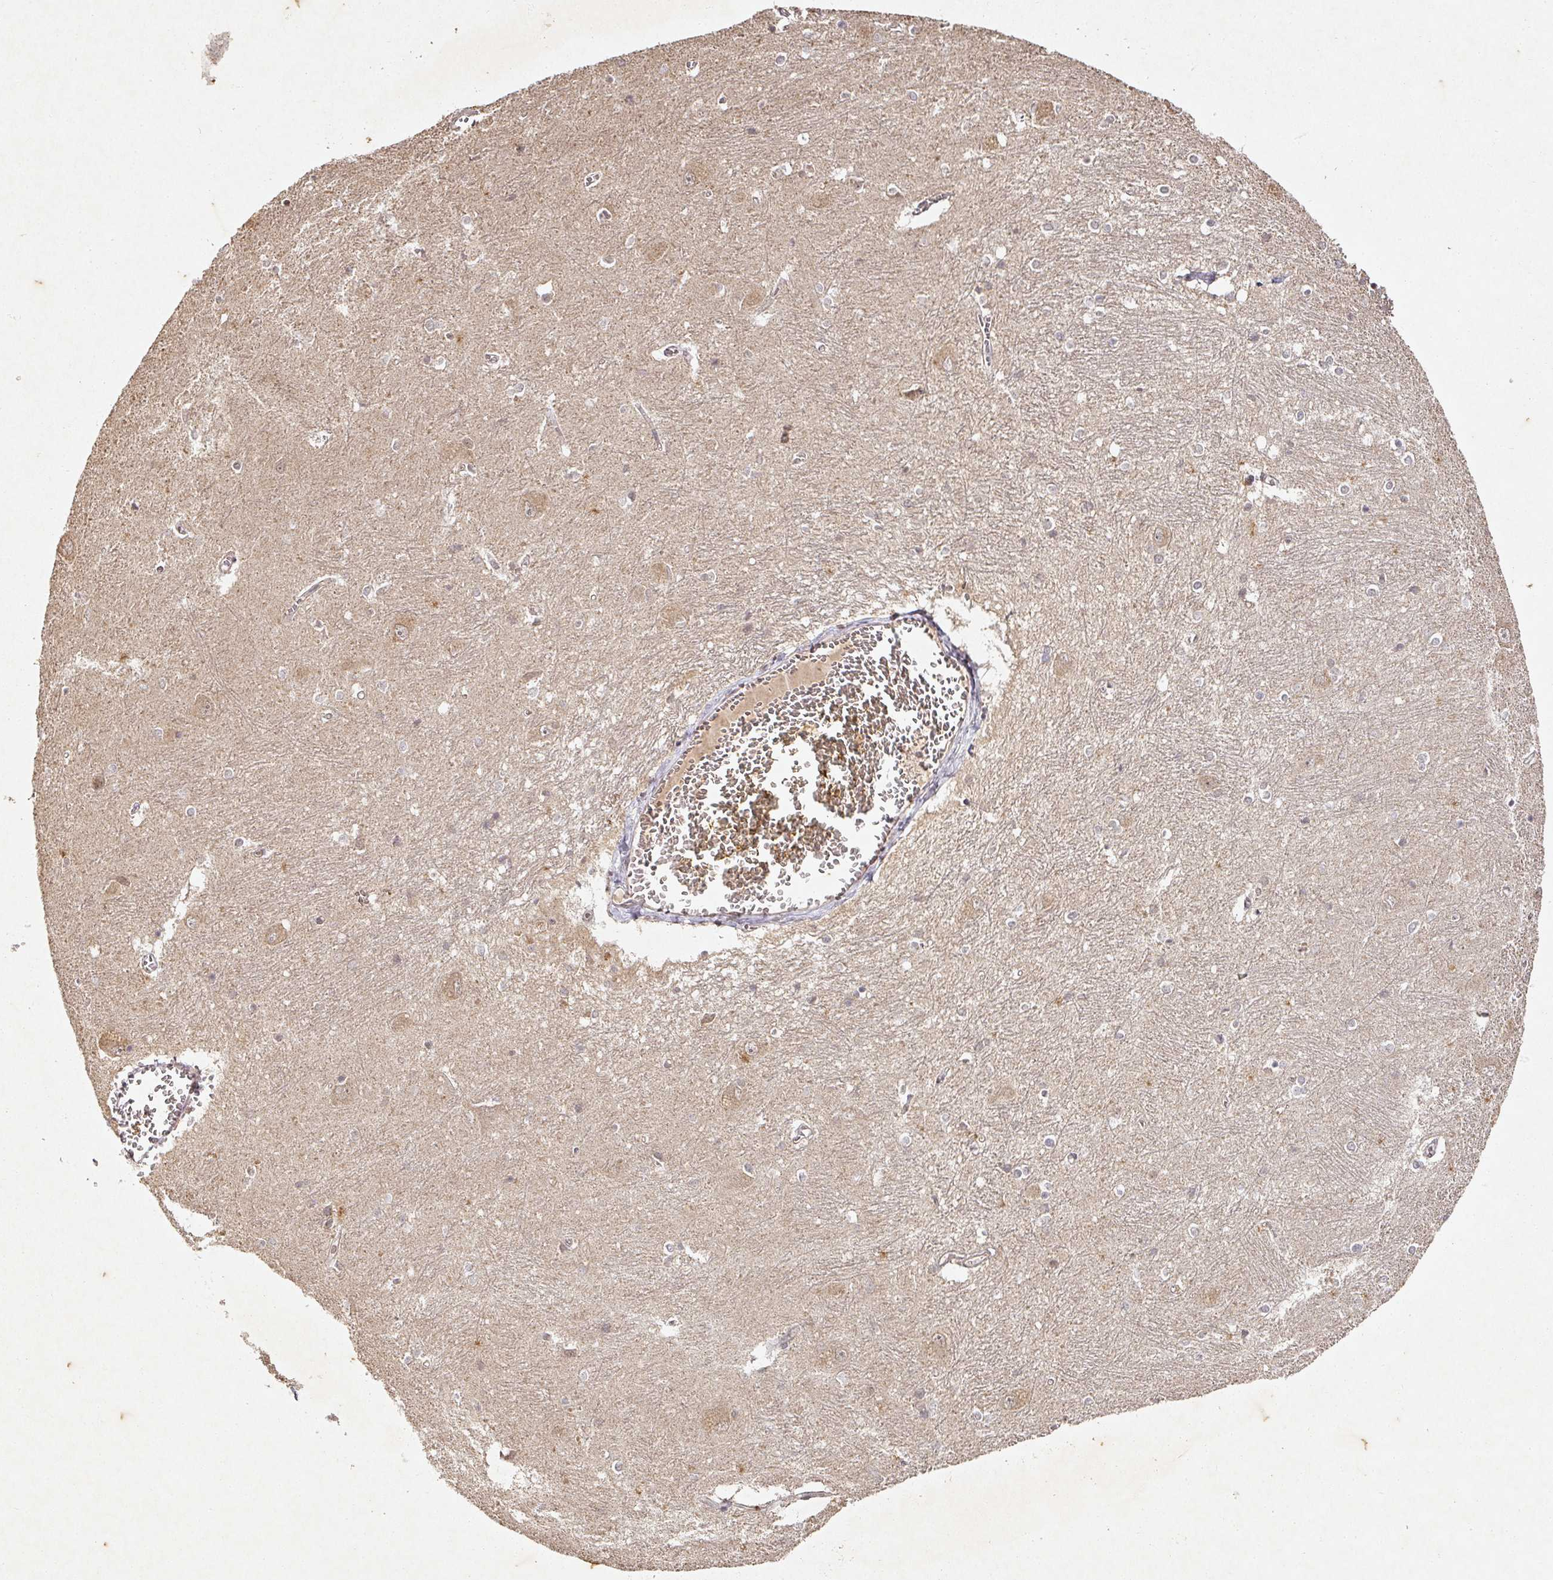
{"staining": {"intensity": "negative", "quantity": "none", "location": "none"}, "tissue": "caudate", "cell_type": "Glial cells", "image_type": "normal", "snomed": [{"axis": "morphology", "description": "Normal tissue, NOS"}, {"axis": "topography", "description": "Lateral ventricle wall"}], "caption": "This is a image of immunohistochemistry staining of unremarkable caudate, which shows no staining in glial cells.", "gene": "CAPN5", "patient": {"sex": "male", "age": 37}}